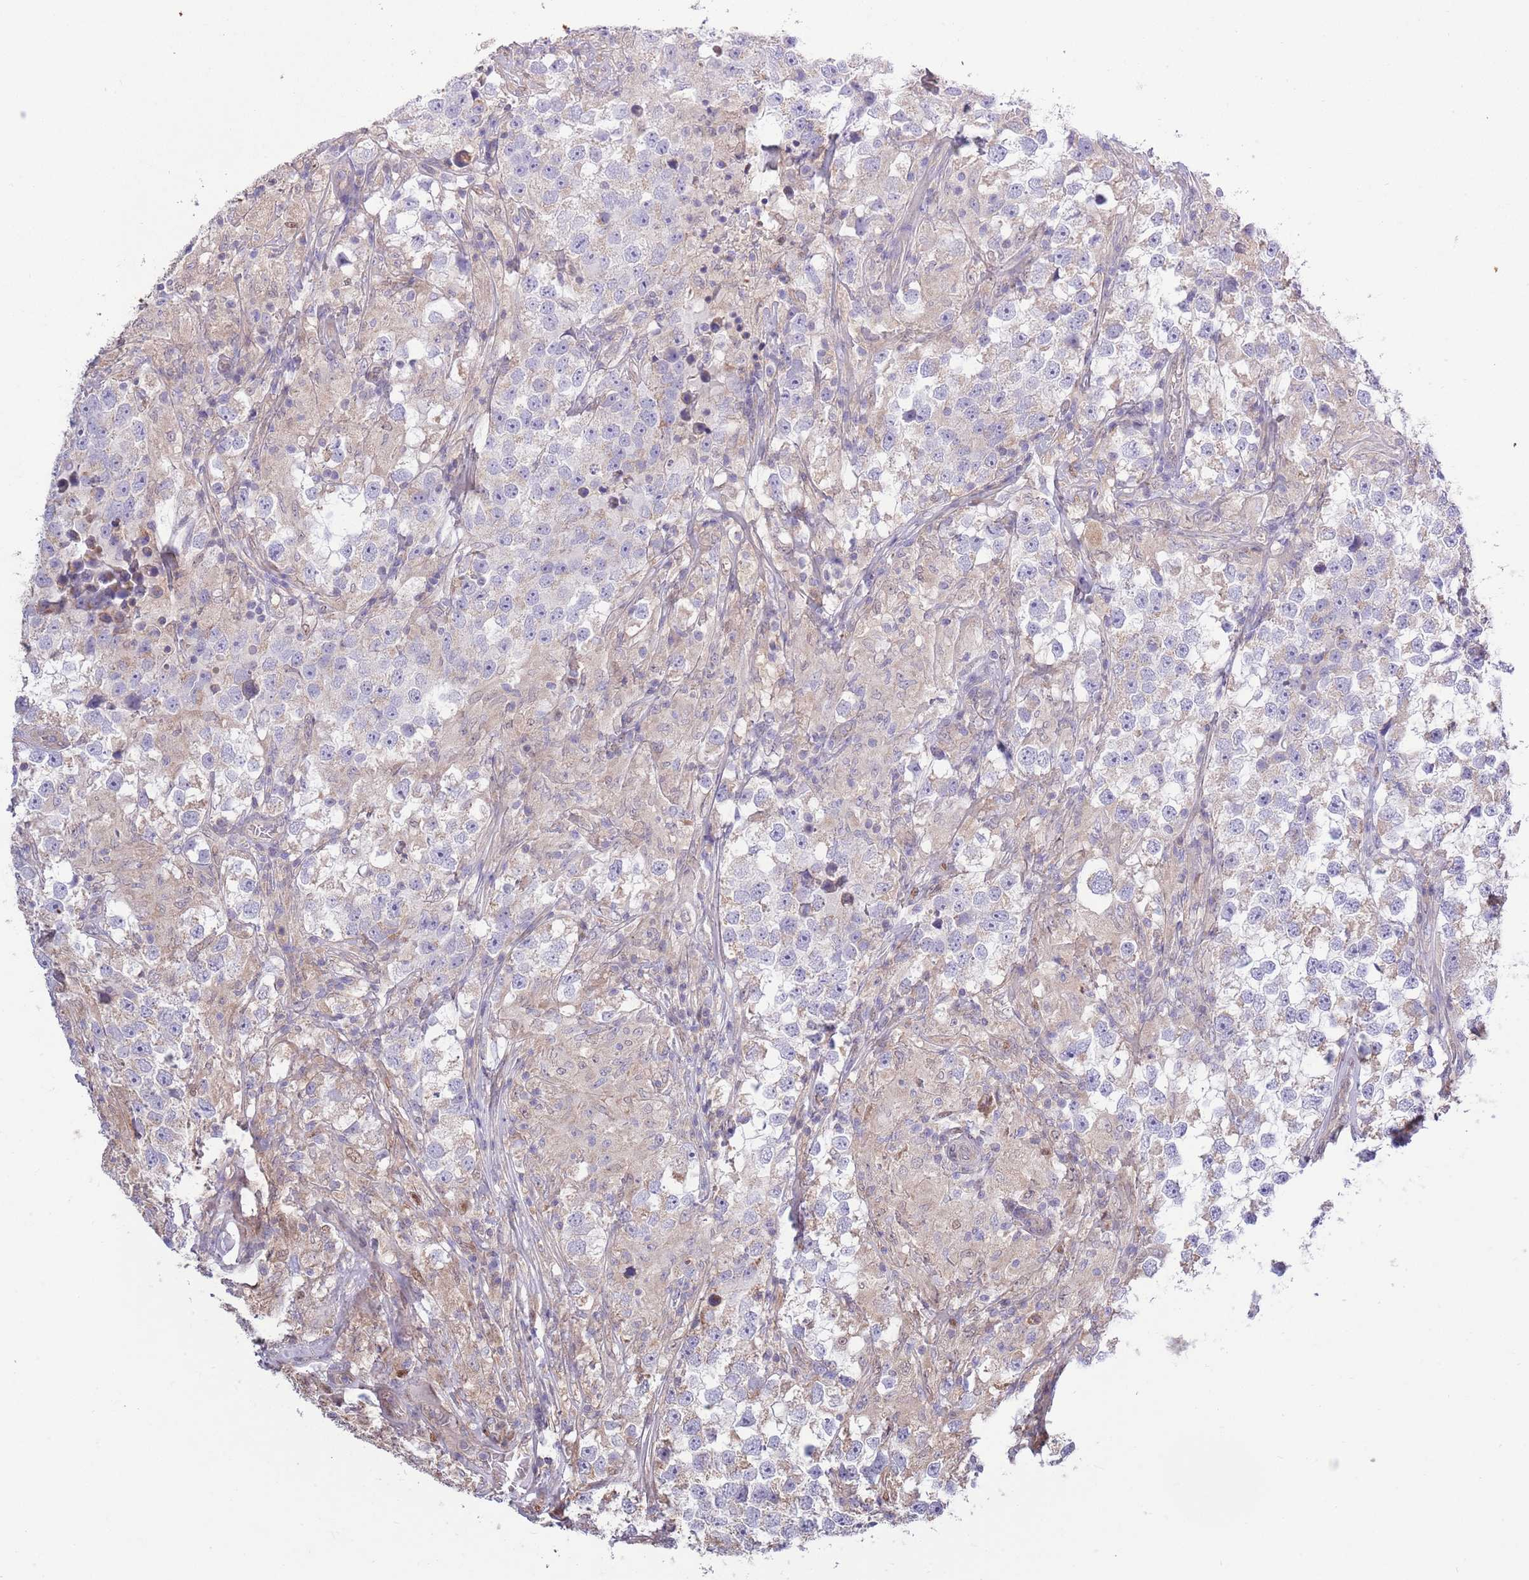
{"staining": {"intensity": "weak", "quantity": "<25%", "location": "cytoplasmic/membranous"}, "tissue": "testis cancer", "cell_type": "Tumor cells", "image_type": "cancer", "snomed": [{"axis": "morphology", "description": "Seminoma, NOS"}, {"axis": "topography", "description": "Testis"}], "caption": "DAB (3,3'-diaminobenzidine) immunohistochemical staining of testis seminoma exhibits no significant staining in tumor cells.", "gene": "ARL2BP", "patient": {"sex": "male", "age": 46}}